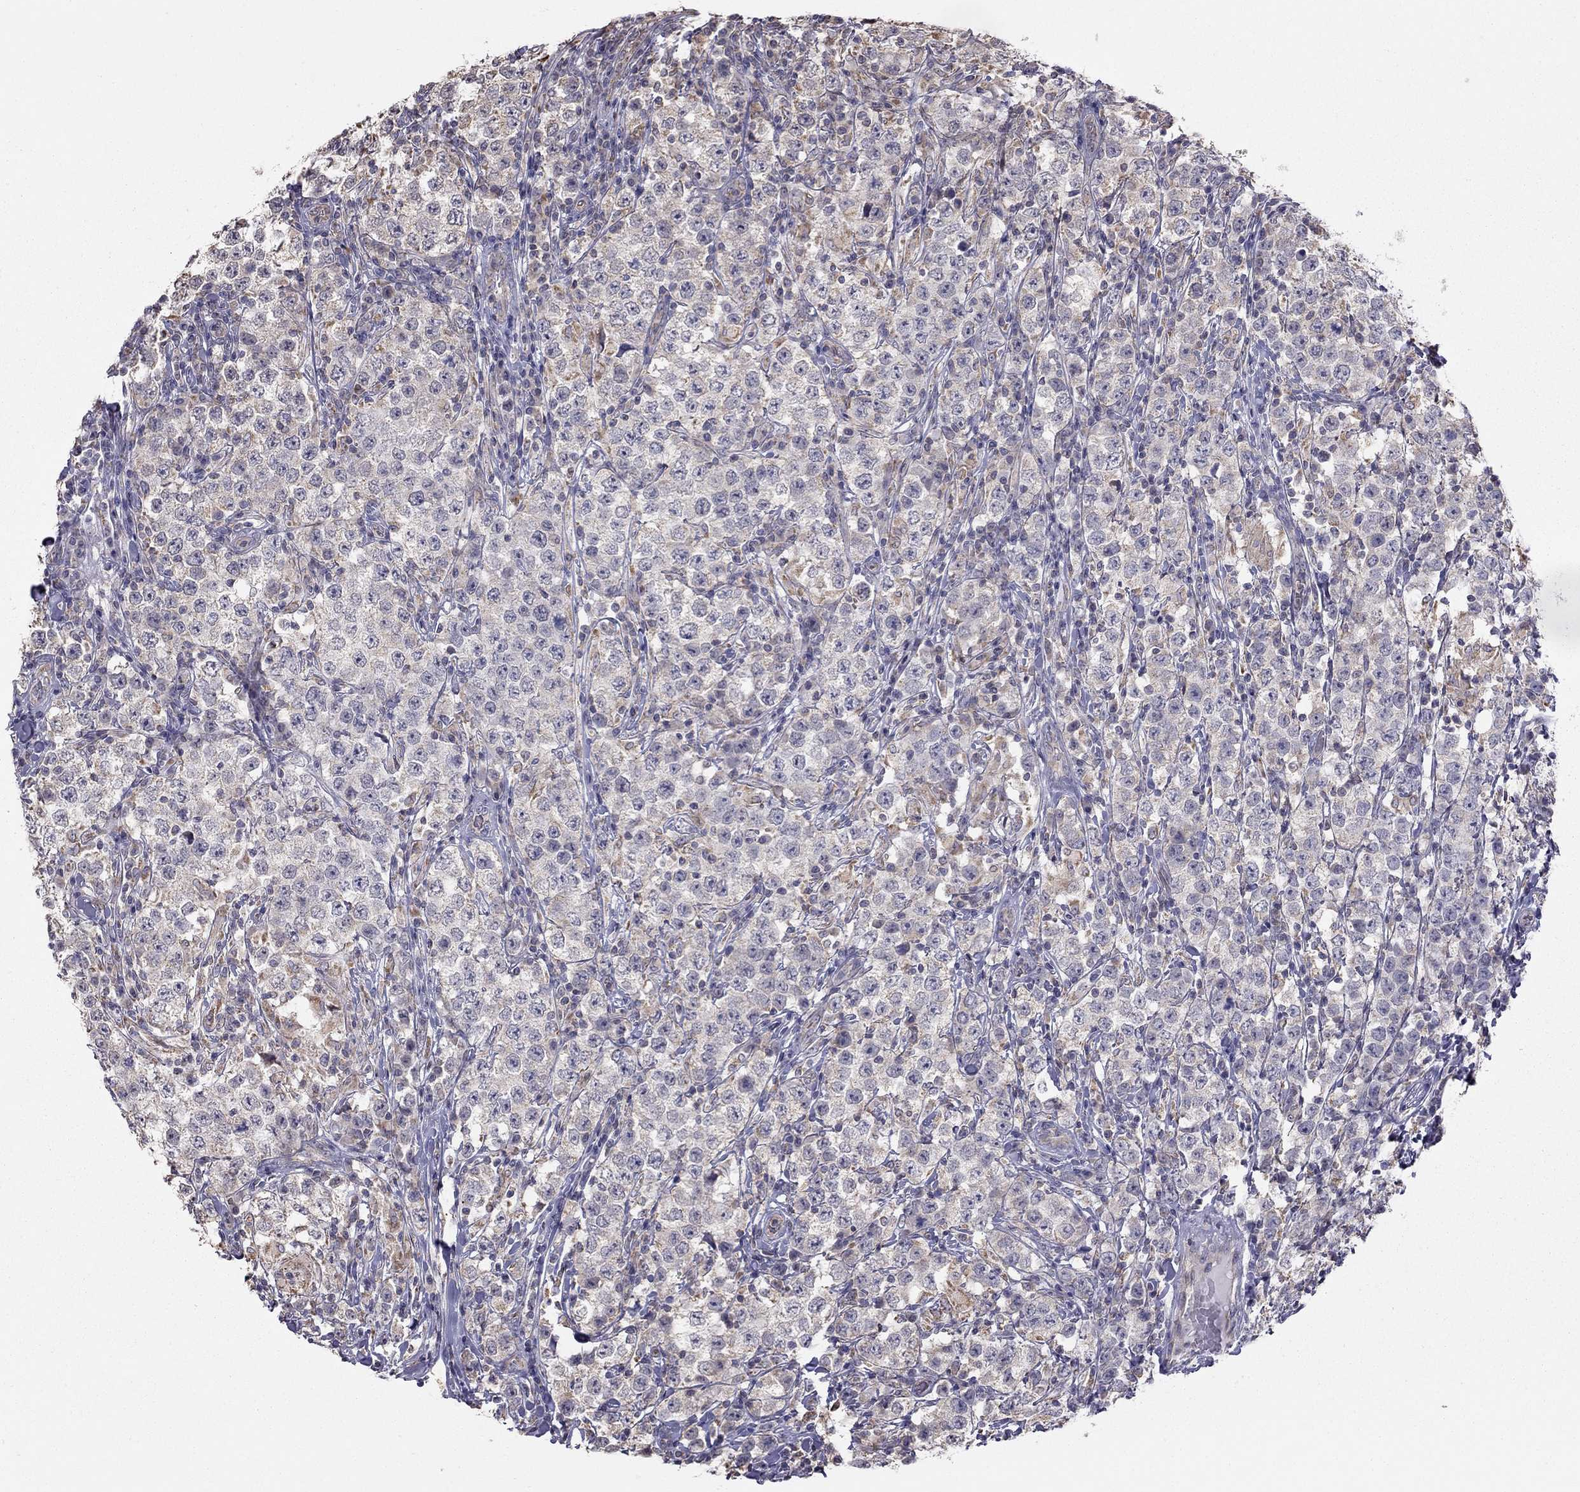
{"staining": {"intensity": "weak", "quantity": "25%-75%", "location": "cytoplasmic/membranous"}, "tissue": "testis cancer", "cell_type": "Tumor cells", "image_type": "cancer", "snomed": [{"axis": "morphology", "description": "Seminoma, NOS"}, {"axis": "morphology", "description": "Carcinoma, Embryonal, NOS"}, {"axis": "topography", "description": "Testis"}], "caption": "Weak cytoplasmic/membranous protein expression is seen in approximately 25%-75% of tumor cells in testis seminoma.", "gene": "LRIT3", "patient": {"sex": "male", "age": 41}}